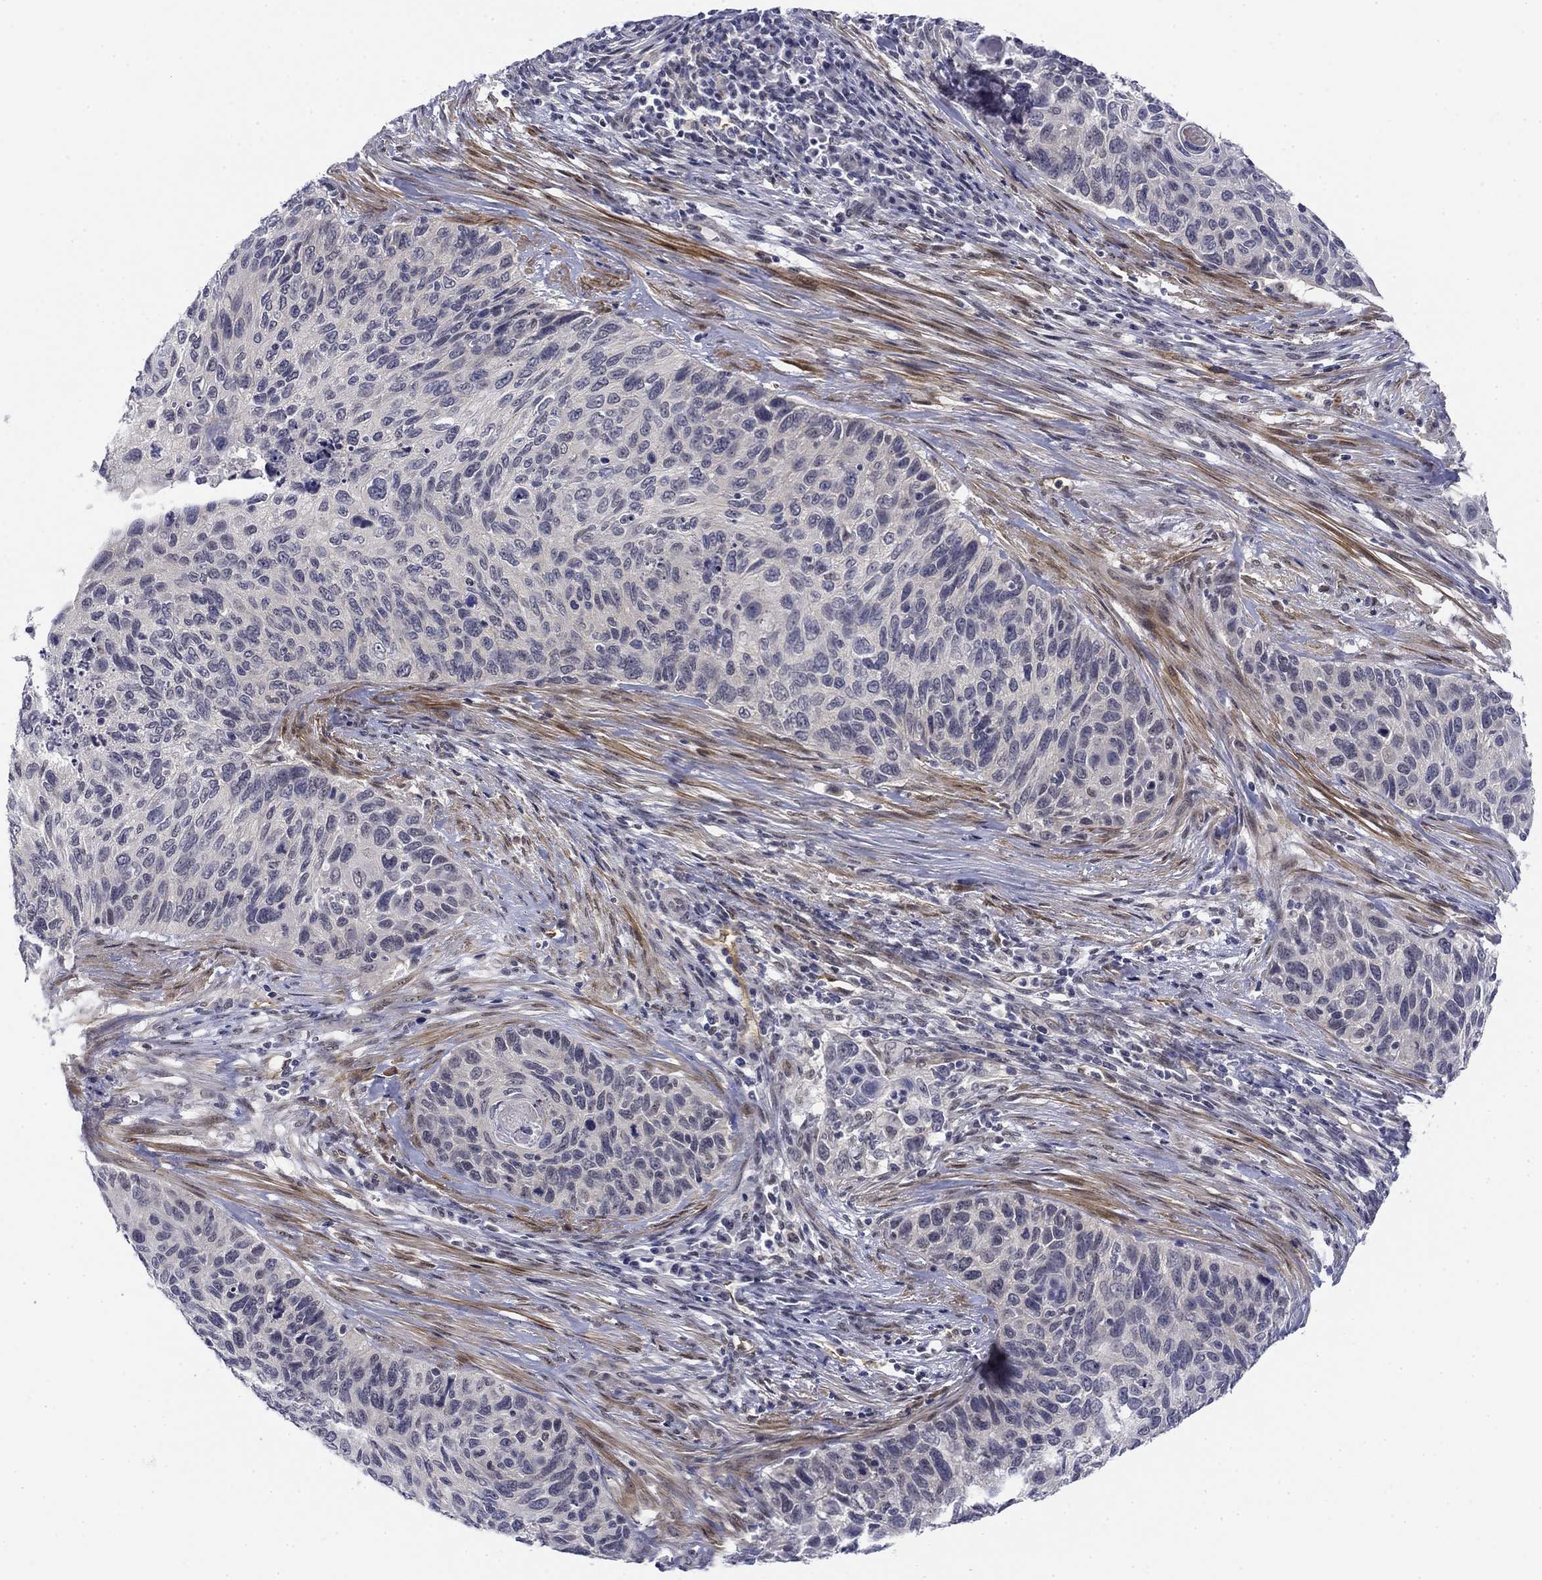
{"staining": {"intensity": "negative", "quantity": "none", "location": "none"}, "tissue": "cervical cancer", "cell_type": "Tumor cells", "image_type": "cancer", "snomed": [{"axis": "morphology", "description": "Squamous cell carcinoma, NOS"}, {"axis": "topography", "description": "Cervix"}], "caption": "Cervical squamous cell carcinoma was stained to show a protein in brown. There is no significant expression in tumor cells.", "gene": "TIGD4", "patient": {"sex": "female", "age": 70}}